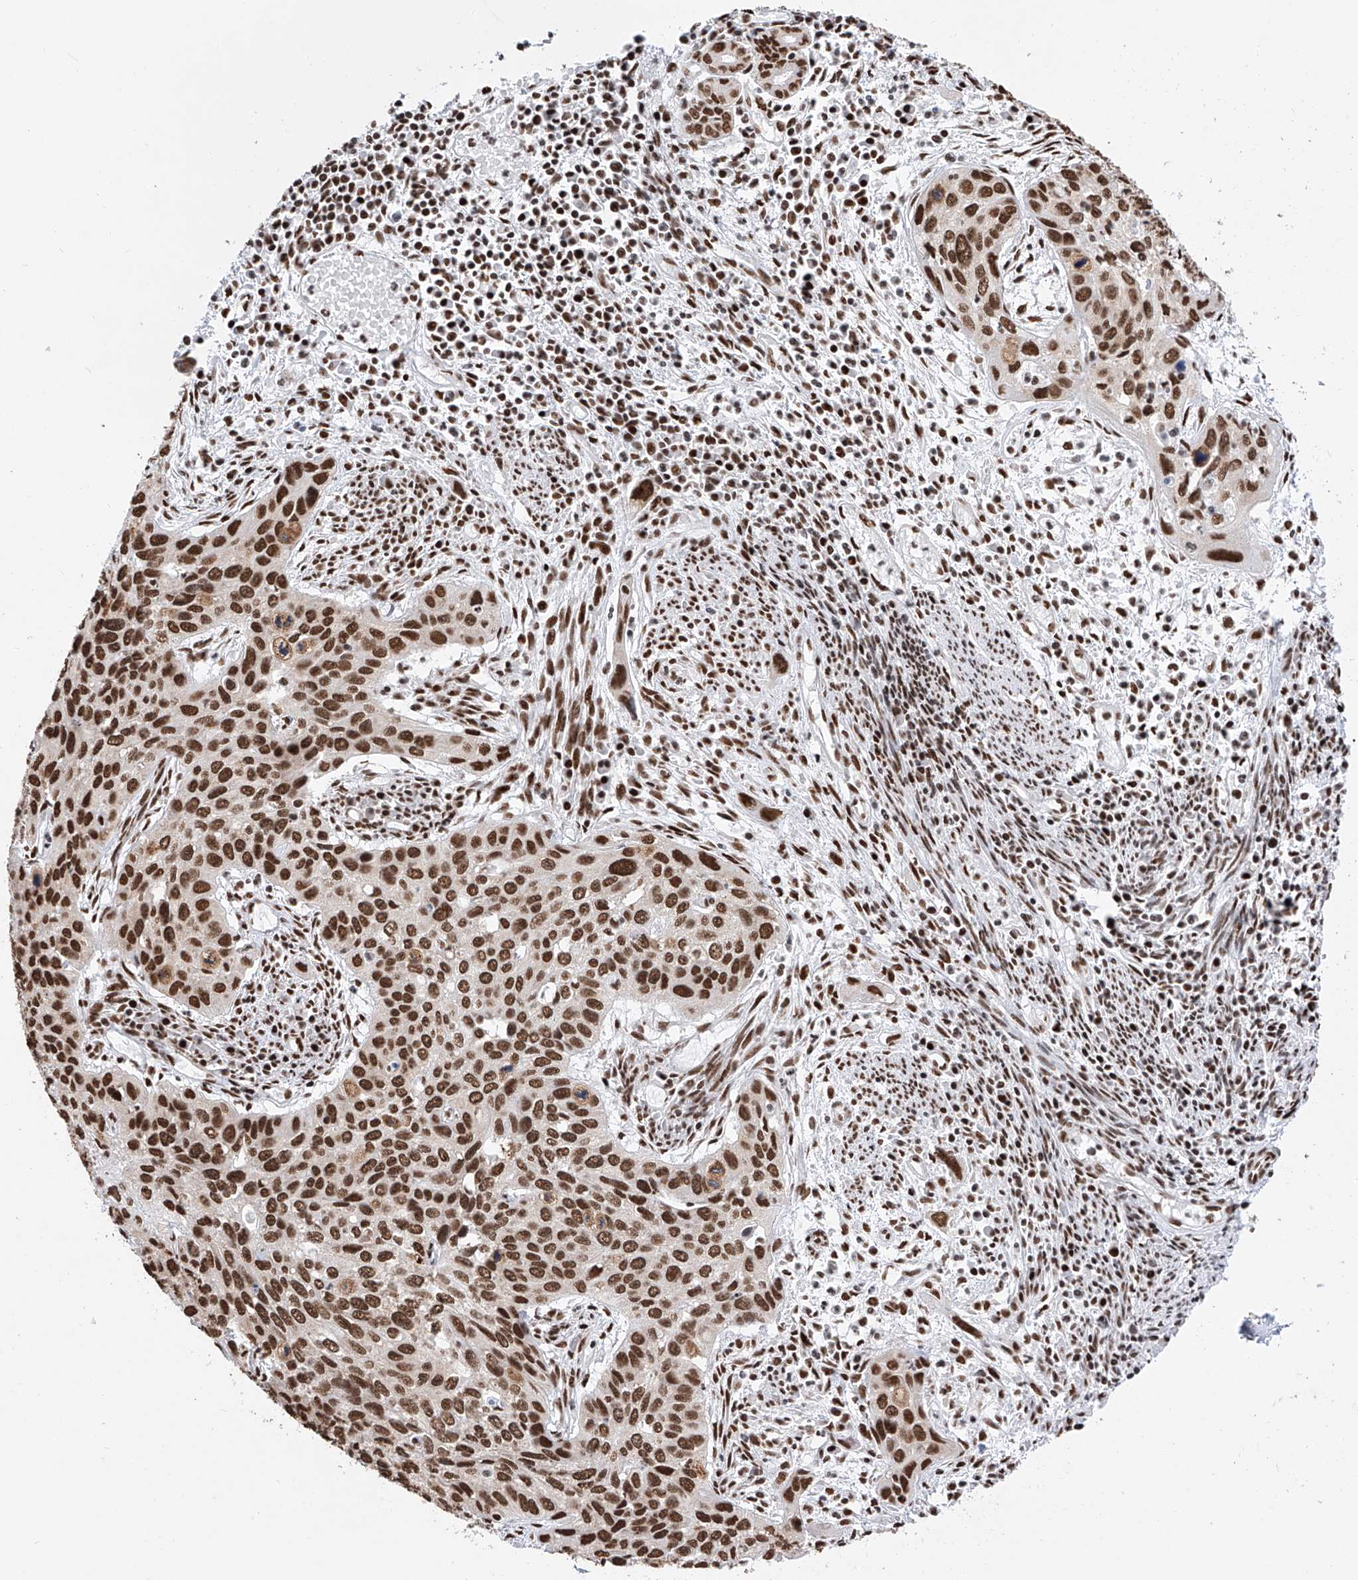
{"staining": {"intensity": "strong", "quantity": ">75%", "location": "nuclear"}, "tissue": "cervical cancer", "cell_type": "Tumor cells", "image_type": "cancer", "snomed": [{"axis": "morphology", "description": "Squamous cell carcinoma, NOS"}, {"axis": "topography", "description": "Cervix"}], "caption": "Immunohistochemistry staining of cervical cancer, which demonstrates high levels of strong nuclear positivity in about >75% of tumor cells indicating strong nuclear protein positivity. The staining was performed using DAB (brown) for protein detection and nuclei were counterstained in hematoxylin (blue).", "gene": "SRSF6", "patient": {"sex": "female", "age": 55}}